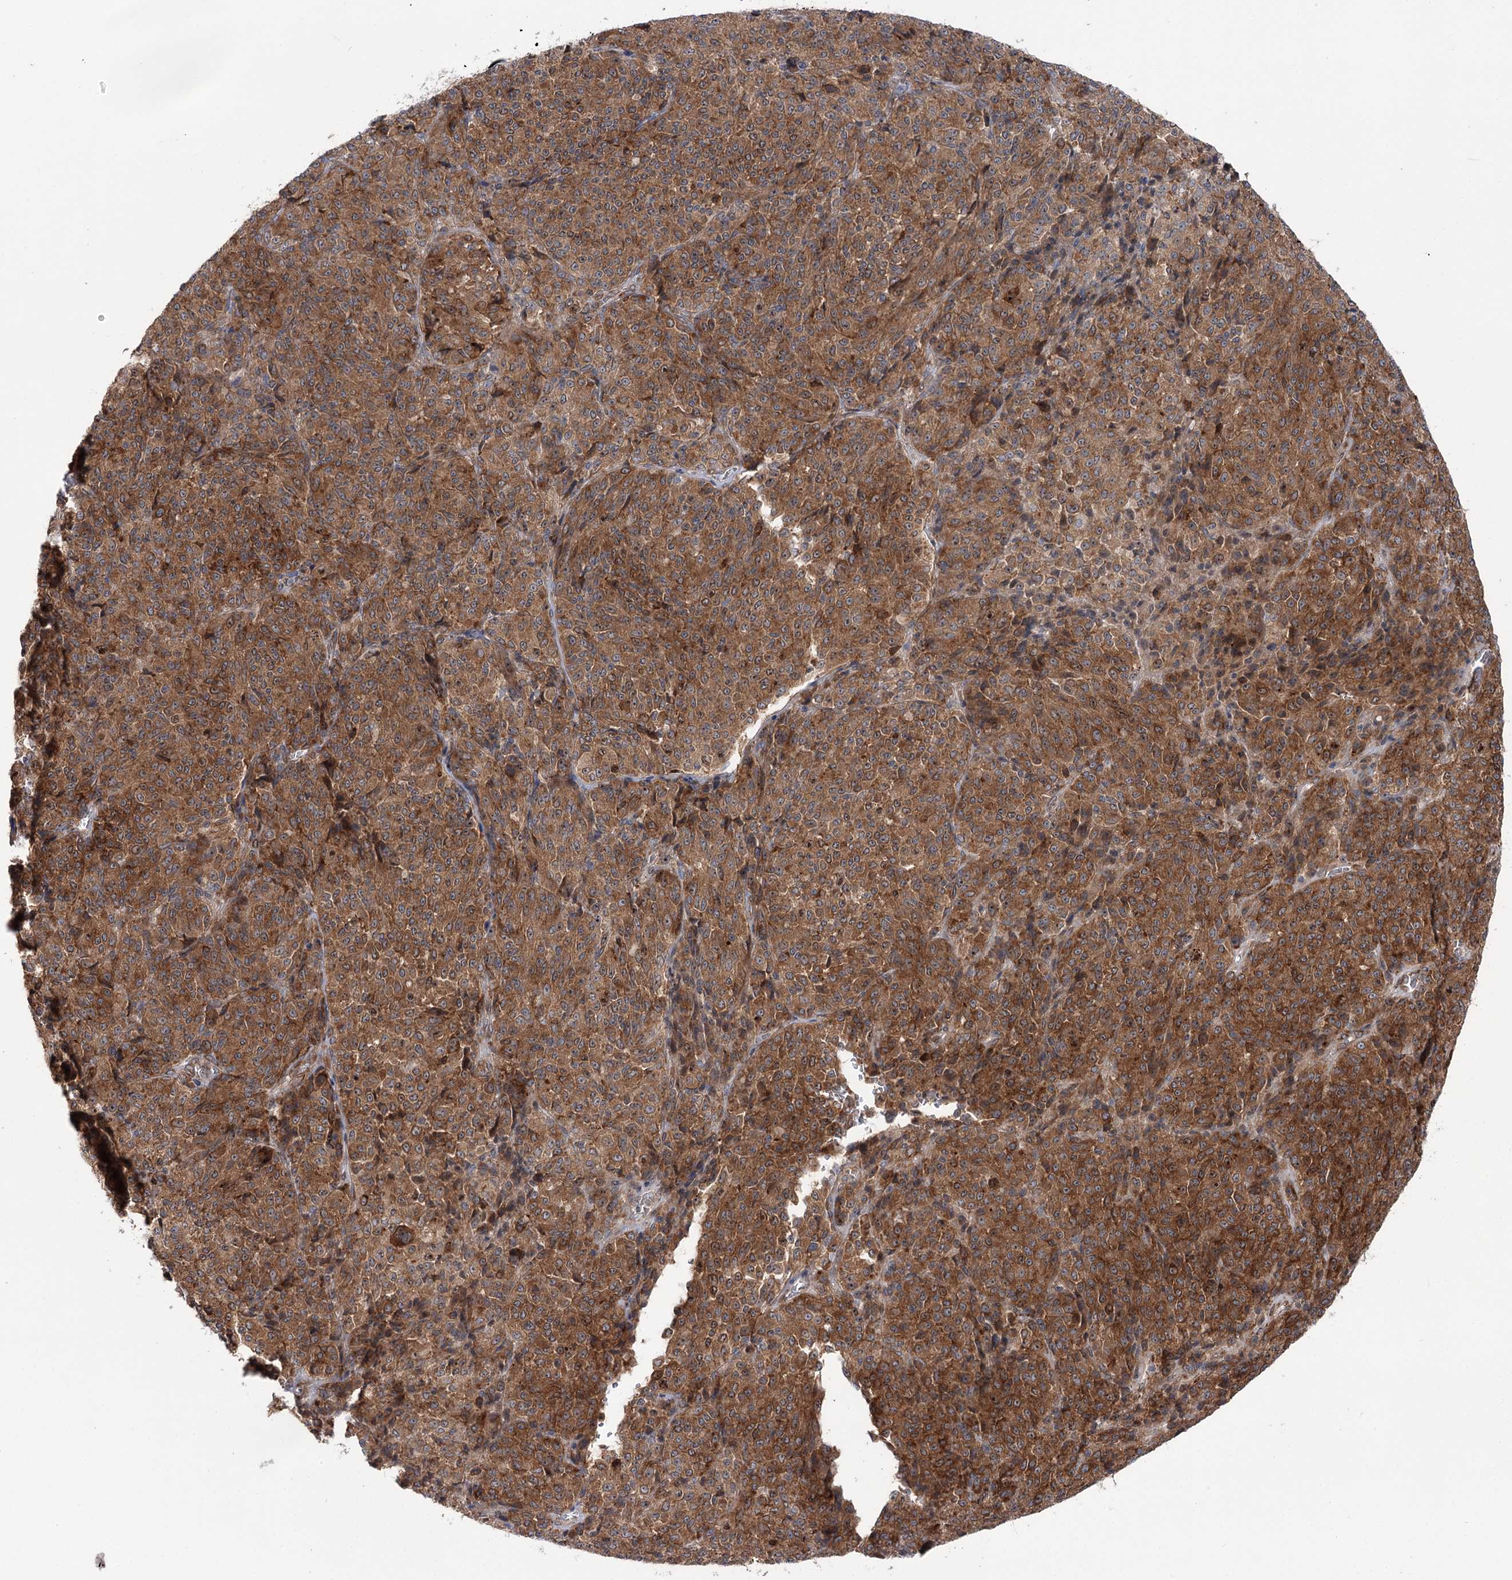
{"staining": {"intensity": "strong", "quantity": ">75%", "location": "cytoplasmic/membranous"}, "tissue": "melanoma", "cell_type": "Tumor cells", "image_type": "cancer", "snomed": [{"axis": "morphology", "description": "Malignant melanoma, Metastatic site"}, {"axis": "topography", "description": "Brain"}], "caption": "Immunohistochemistry (IHC) (DAB) staining of malignant melanoma (metastatic site) shows strong cytoplasmic/membranous protein staining in approximately >75% of tumor cells.", "gene": "VWA2", "patient": {"sex": "female", "age": 56}}